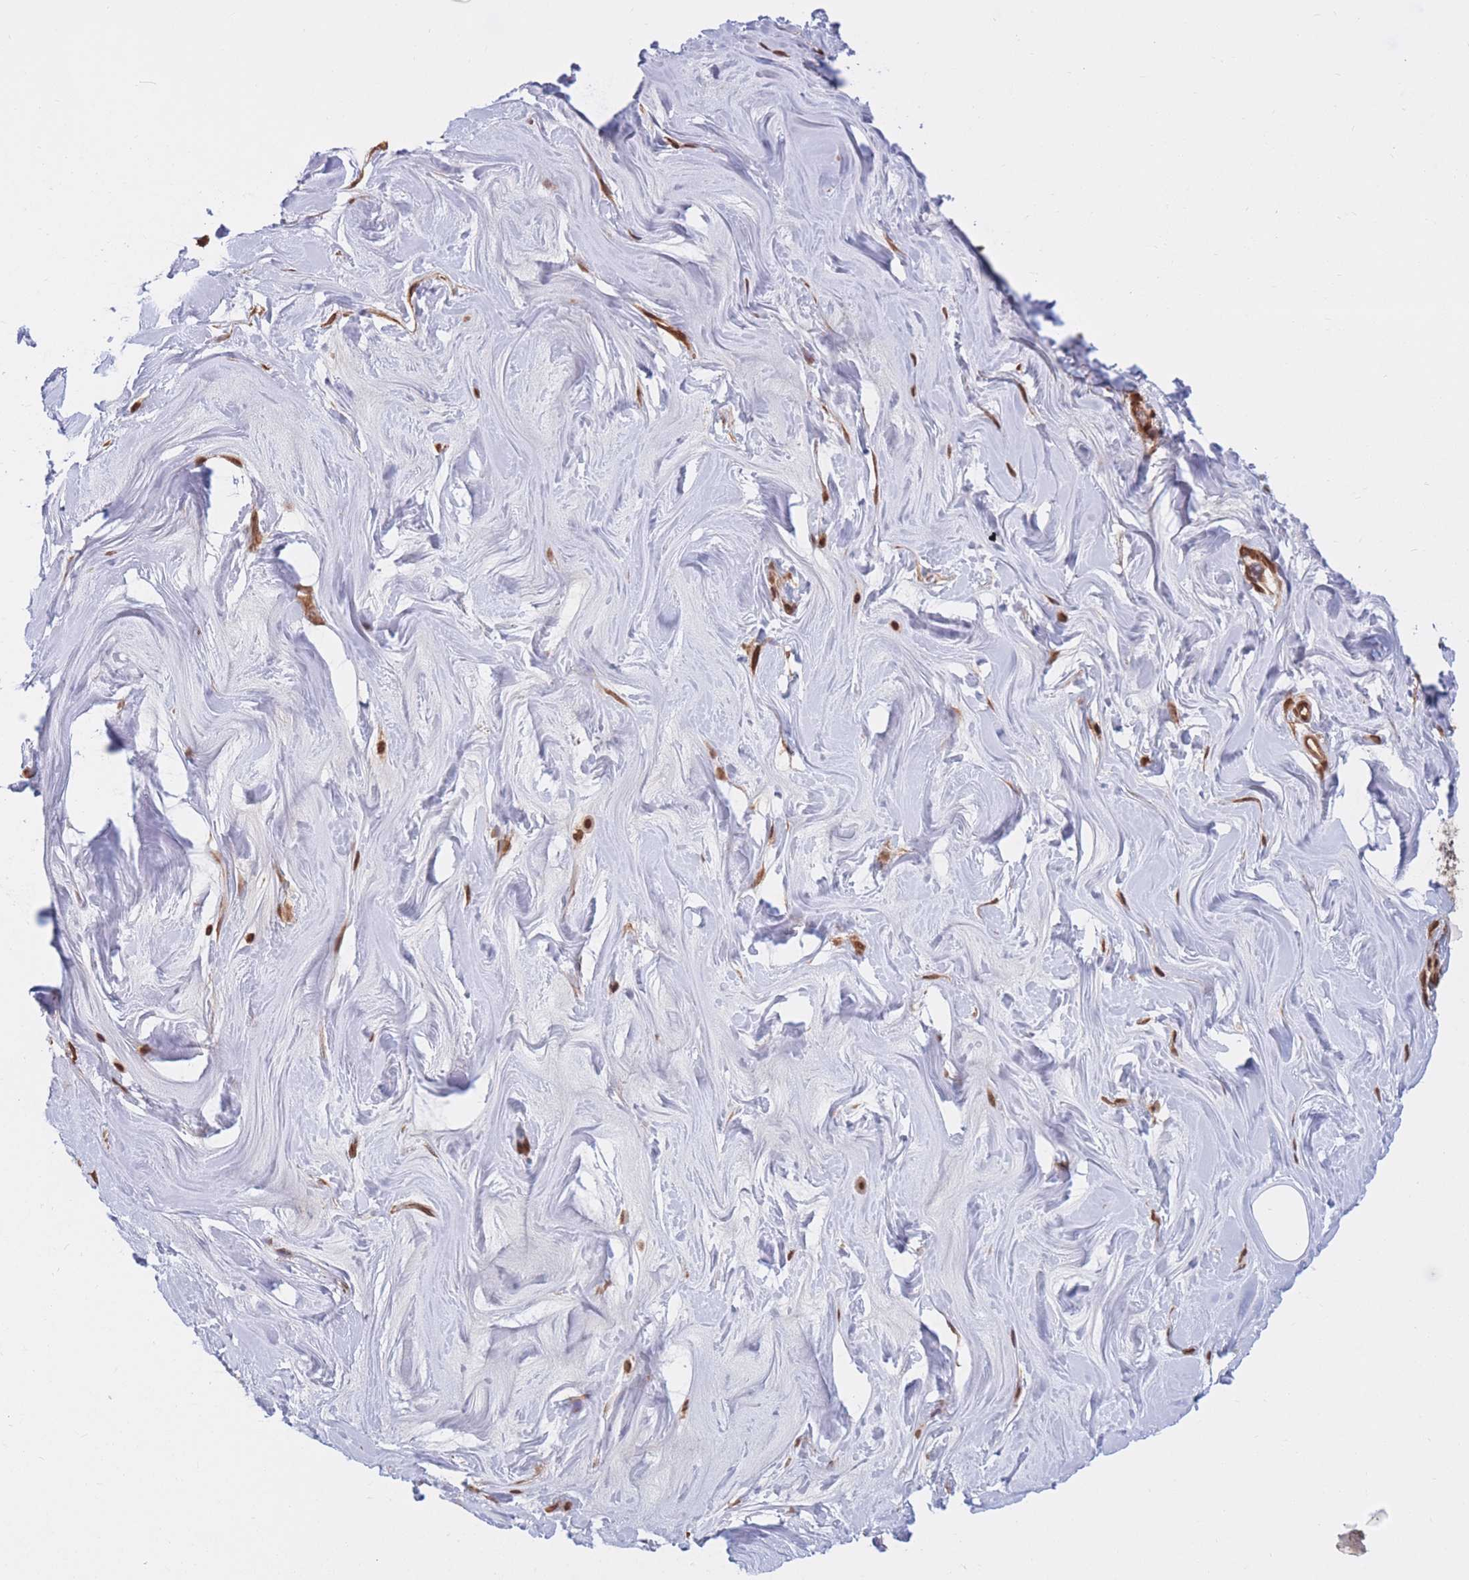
{"staining": {"intensity": "moderate", "quantity": "25%-75%", "location": "cytoplasmic/membranous,nuclear"}, "tissue": "adipose tissue", "cell_type": "Adipocytes", "image_type": "normal", "snomed": [{"axis": "morphology", "description": "Normal tissue, NOS"}, {"axis": "topography", "description": "Breast"}], "caption": "This histopathology image shows immunohistochemistry (IHC) staining of unremarkable adipose tissue, with medium moderate cytoplasmic/membranous,nuclear staining in about 25%-75% of adipocytes.", "gene": "SRA1", "patient": {"sex": "female", "age": 26}}